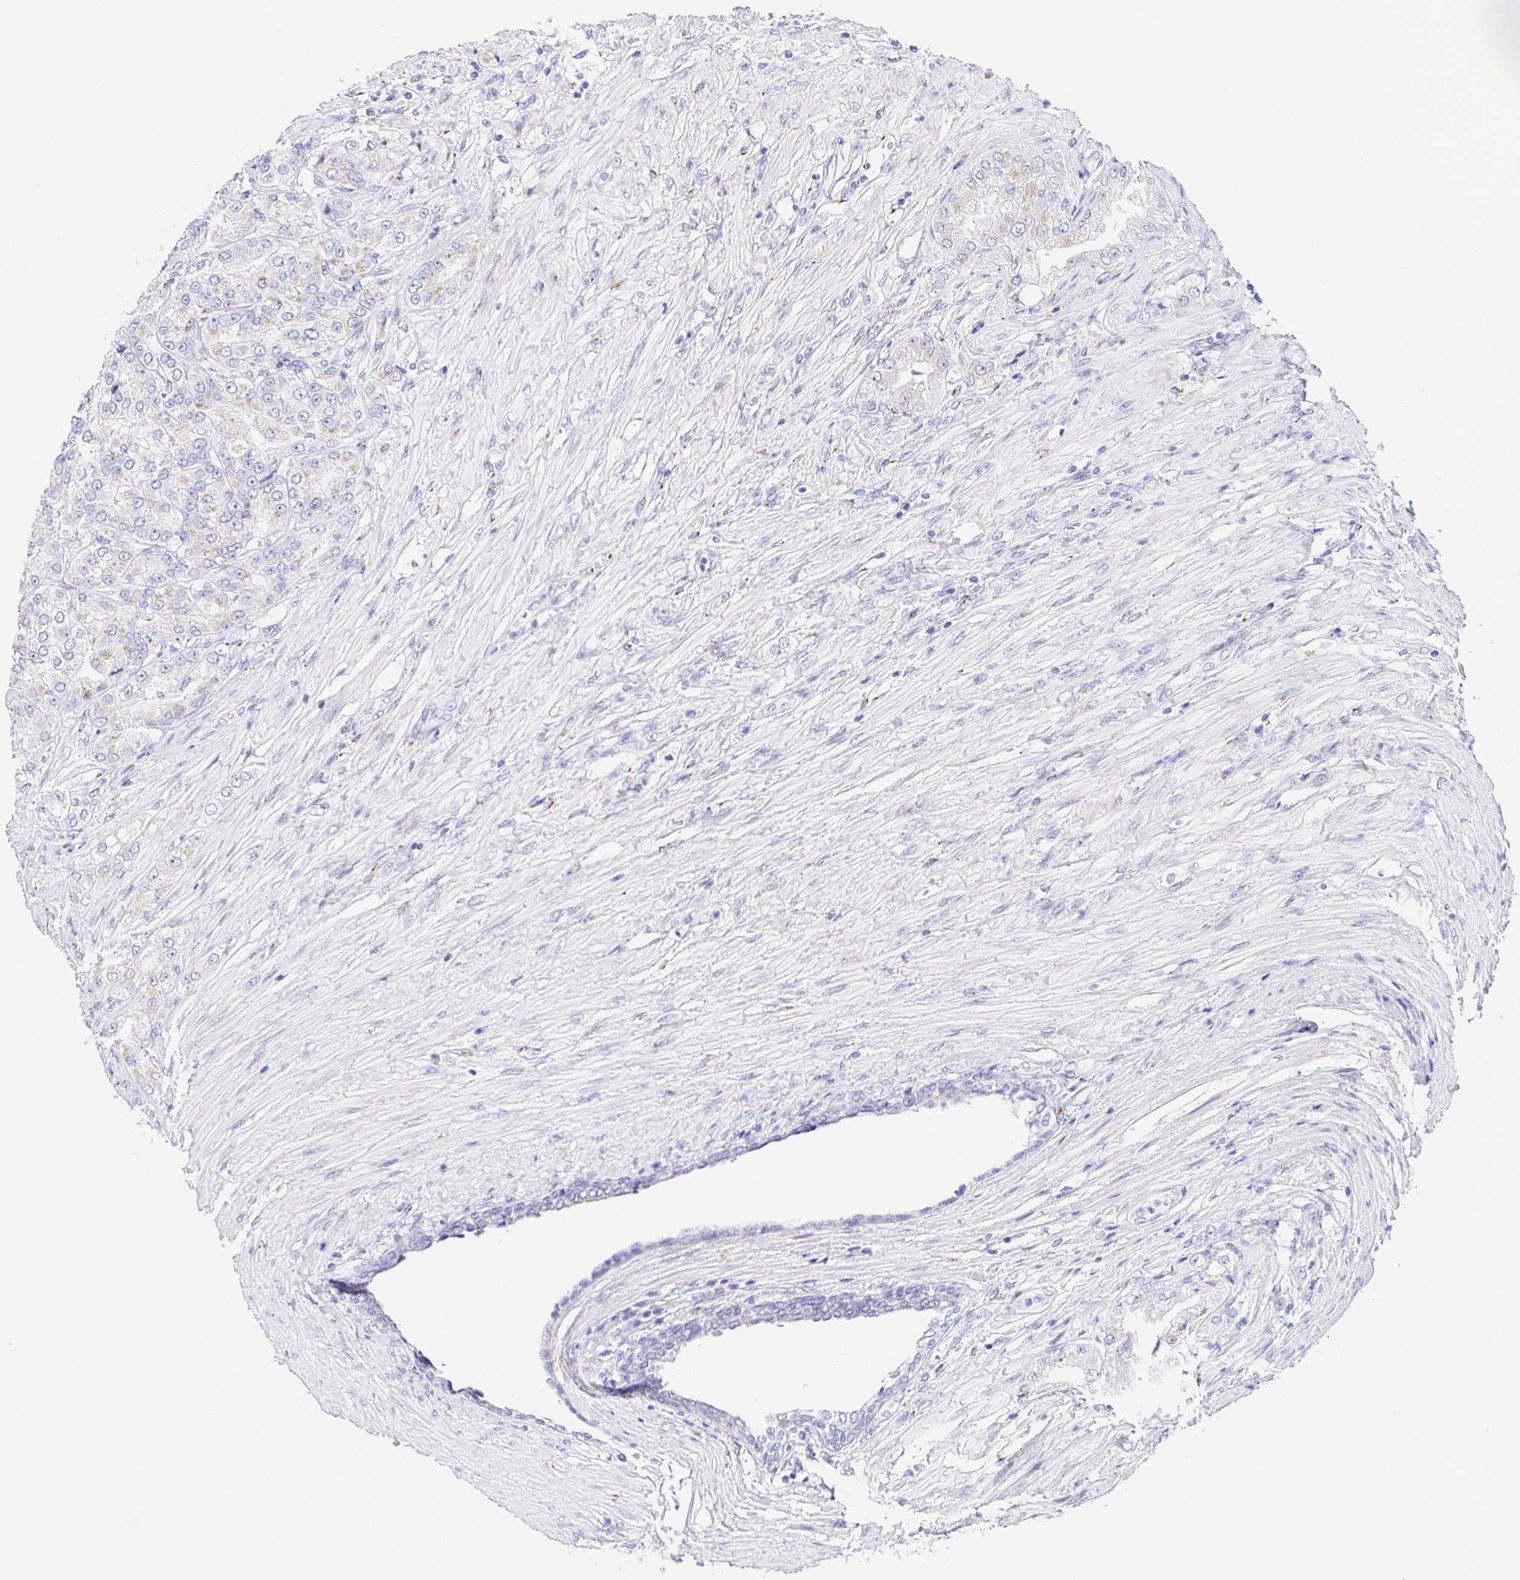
{"staining": {"intensity": "weak", "quantity": "<25%", "location": "cytoplasmic/membranous"}, "tissue": "prostate cancer", "cell_type": "Tumor cells", "image_type": "cancer", "snomed": [{"axis": "morphology", "description": "Adenocarcinoma, High grade"}, {"axis": "topography", "description": "Prostate"}], "caption": "The micrograph reveals no staining of tumor cells in prostate cancer.", "gene": "SULT1B1", "patient": {"sex": "male", "age": 61}}